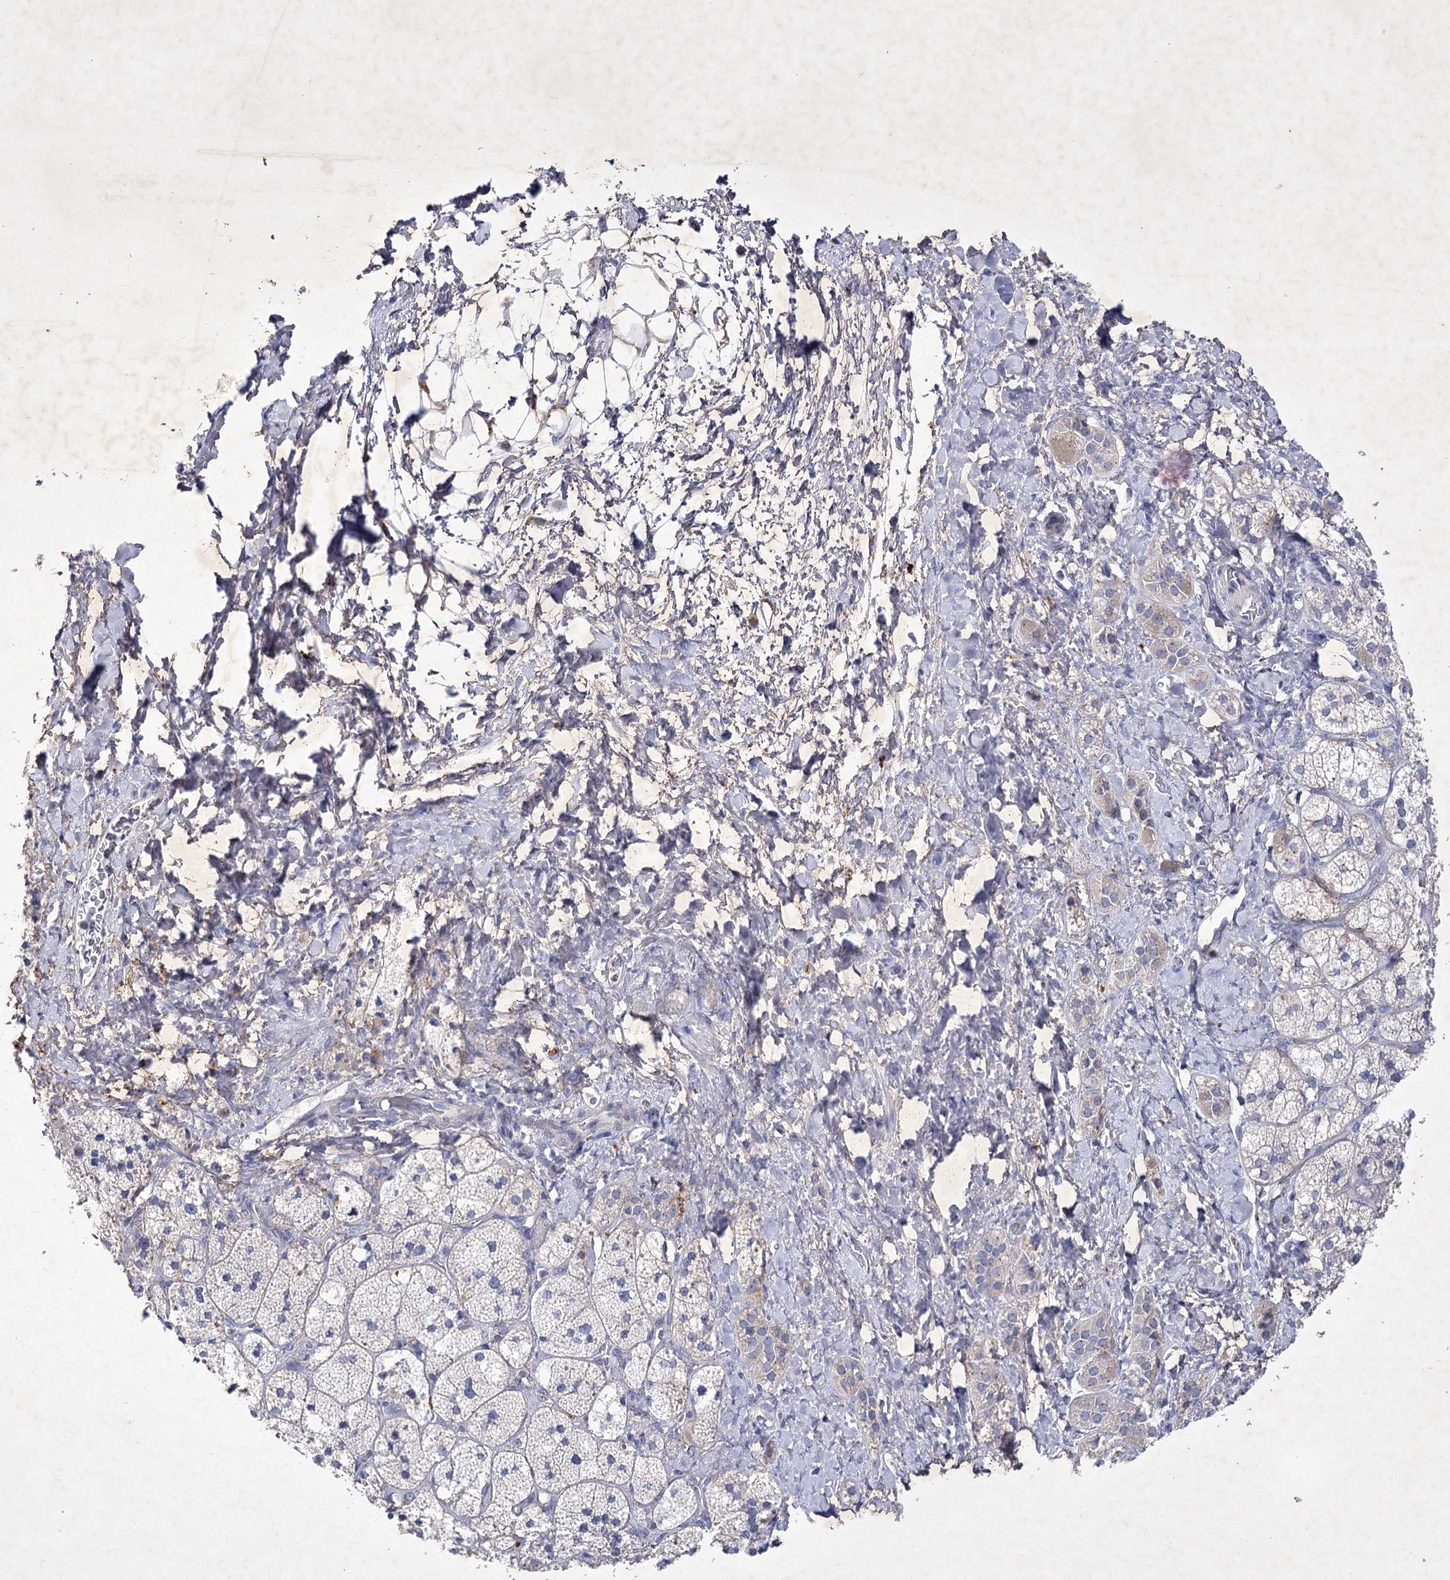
{"staining": {"intensity": "negative", "quantity": "none", "location": "none"}, "tissue": "adrenal gland", "cell_type": "Glandular cells", "image_type": "normal", "snomed": [{"axis": "morphology", "description": "Normal tissue, NOS"}, {"axis": "topography", "description": "Adrenal gland"}], "caption": "DAB (3,3'-diaminobenzidine) immunohistochemical staining of normal human adrenal gland shows no significant expression in glandular cells. (Stains: DAB (3,3'-diaminobenzidine) immunohistochemistry (IHC) with hematoxylin counter stain, Microscopy: brightfield microscopy at high magnification).", "gene": "COX15", "patient": {"sex": "male", "age": 61}}